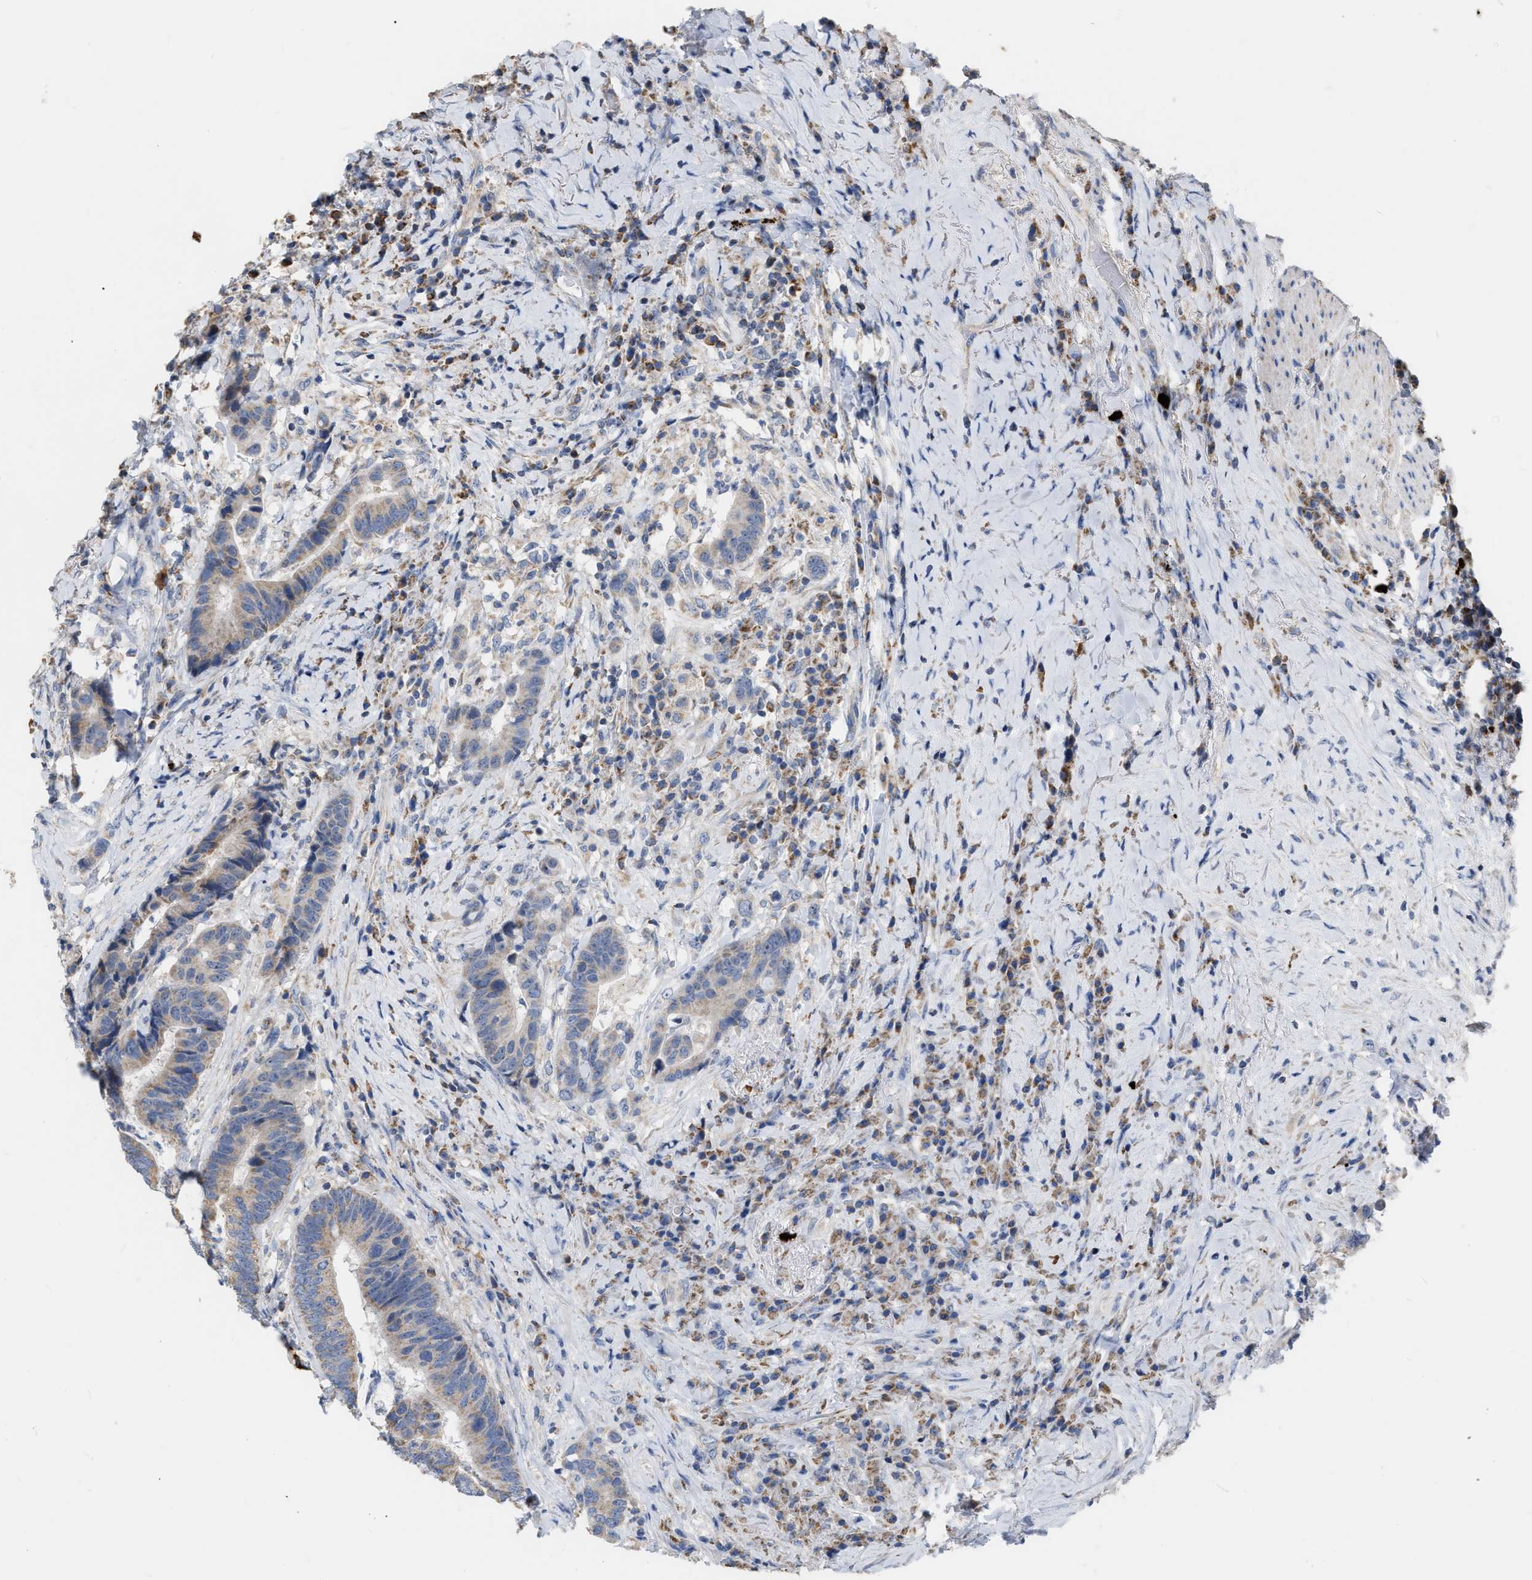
{"staining": {"intensity": "weak", "quantity": "<25%", "location": "cytoplasmic/membranous"}, "tissue": "colorectal cancer", "cell_type": "Tumor cells", "image_type": "cancer", "snomed": [{"axis": "morphology", "description": "Adenocarcinoma, NOS"}, {"axis": "topography", "description": "Rectum"}], "caption": "Tumor cells are negative for brown protein staining in colorectal adenocarcinoma.", "gene": "DDX56", "patient": {"sex": "female", "age": 89}}